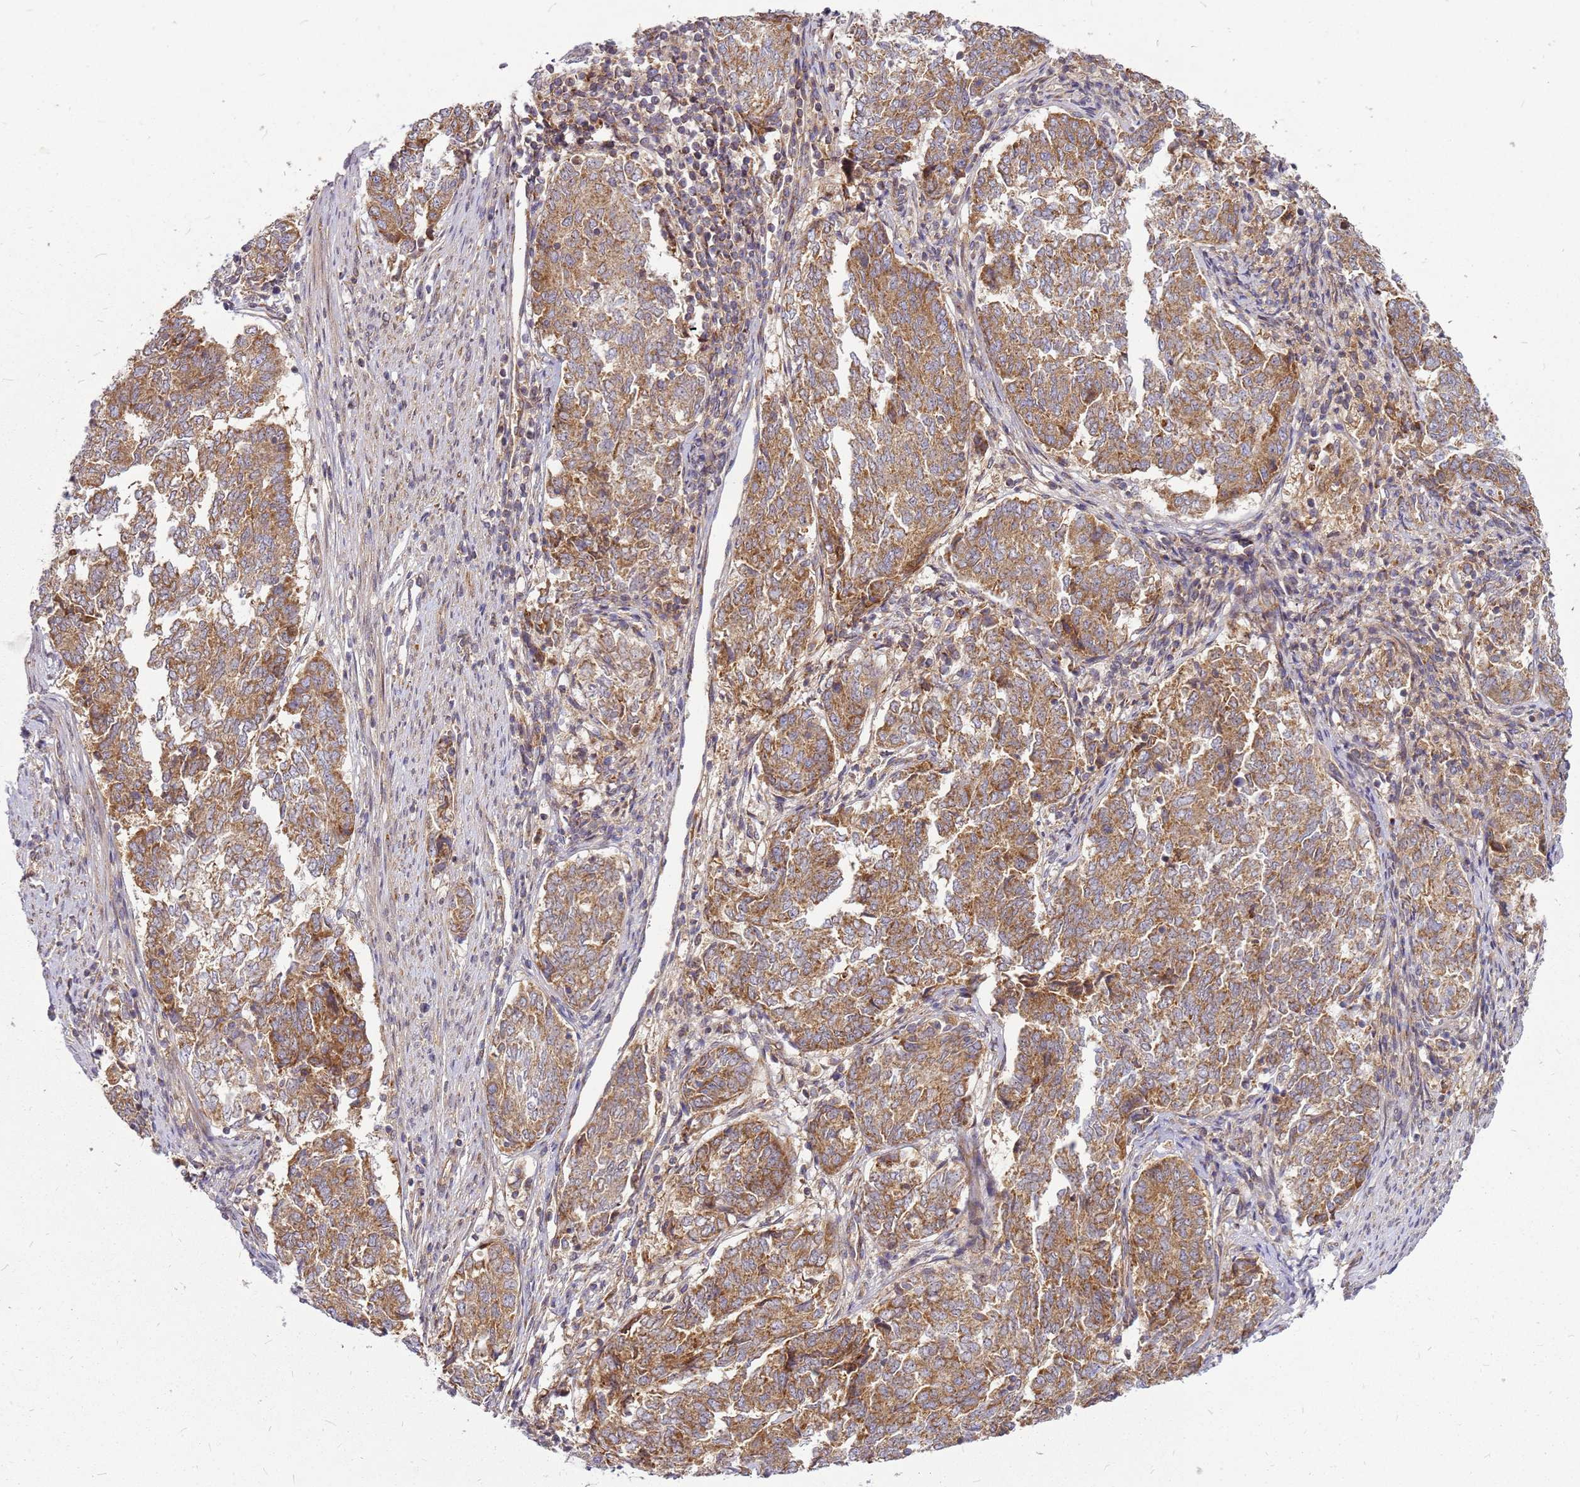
{"staining": {"intensity": "moderate", "quantity": ">75%", "location": "cytoplasmic/membranous"}, "tissue": "endometrial cancer", "cell_type": "Tumor cells", "image_type": "cancer", "snomed": [{"axis": "morphology", "description": "Adenocarcinoma, NOS"}, {"axis": "topography", "description": "Endometrium"}], "caption": "Immunohistochemistry (IHC) photomicrograph of human endometrial cancer stained for a protein (brown), which shows medium levels of moderate cytoplasmic/membranous positivity in about >75% of tumor cells.", "gene": "CCDC159", "patient": {"sex": "female", "age": 80}}